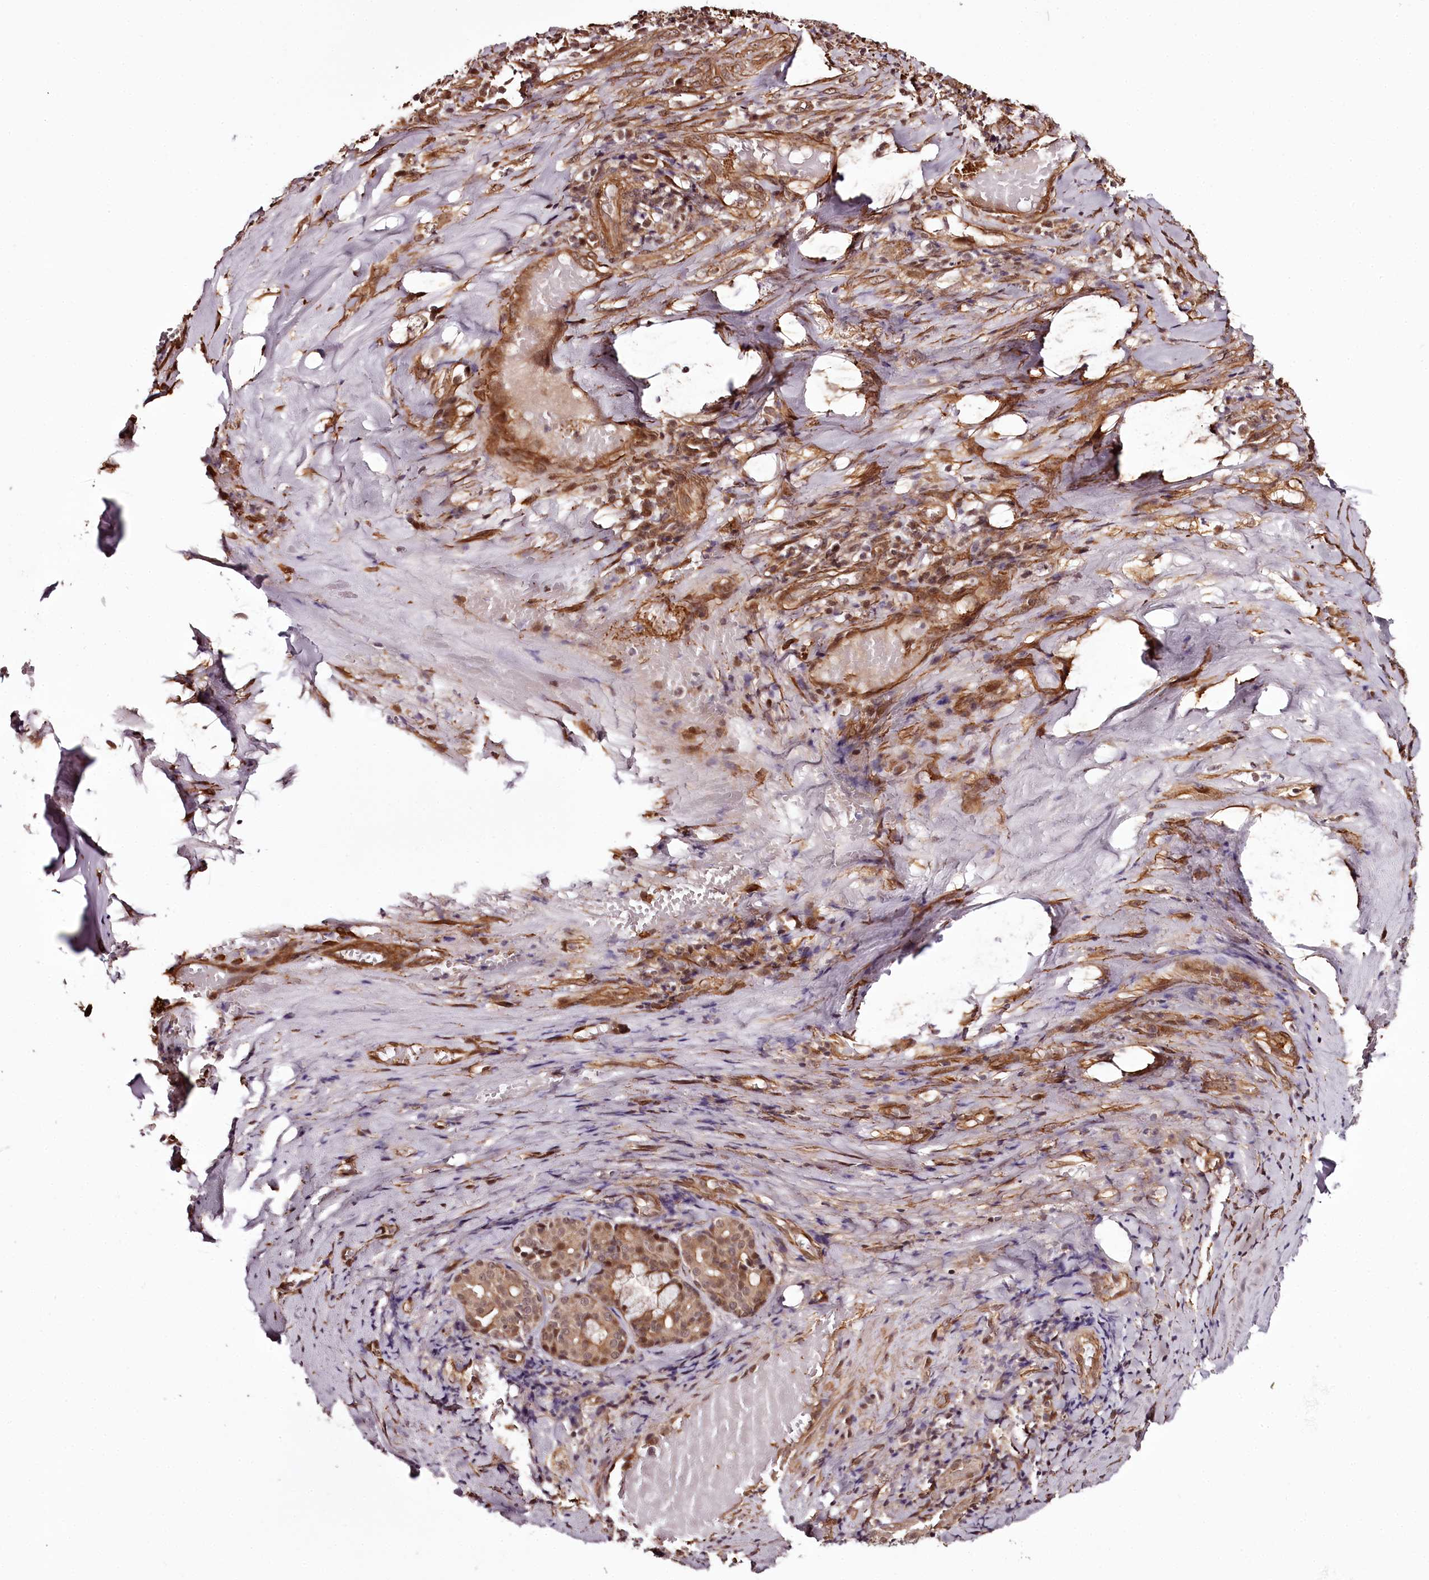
{"staining": {"intensity": "moderate", "quantity": ">75%", "location": "cytoplasmic/membranous,nuclear"}, "tissue": "adipose tissue", "cell_type": "Adipocytes", "image_type": "normal", "snomed": [{"axis": "morphology", "description": "Normal tissue, NOS"}, {"axis": "morphology", "description": "Basal cell carcinoma"}, {"axis": "topography", "description": "Cartilage tissue"}, {"axis": "topography", "description": "Nasopharynx"}, {"axis": "topography", "description": "Oral tissue"}], "caption": "Protein expression analysis of unremarkable human adipose tissue reveals moderate cytoplasmic/membranous,nuclear positivity in about >75% of adipocytes. Immunohistochemistry stains the protein of interest in brown and the nuclei are stained blue.", "gene": "TTC33", "patient": {"sex": "female", "age": 77}}